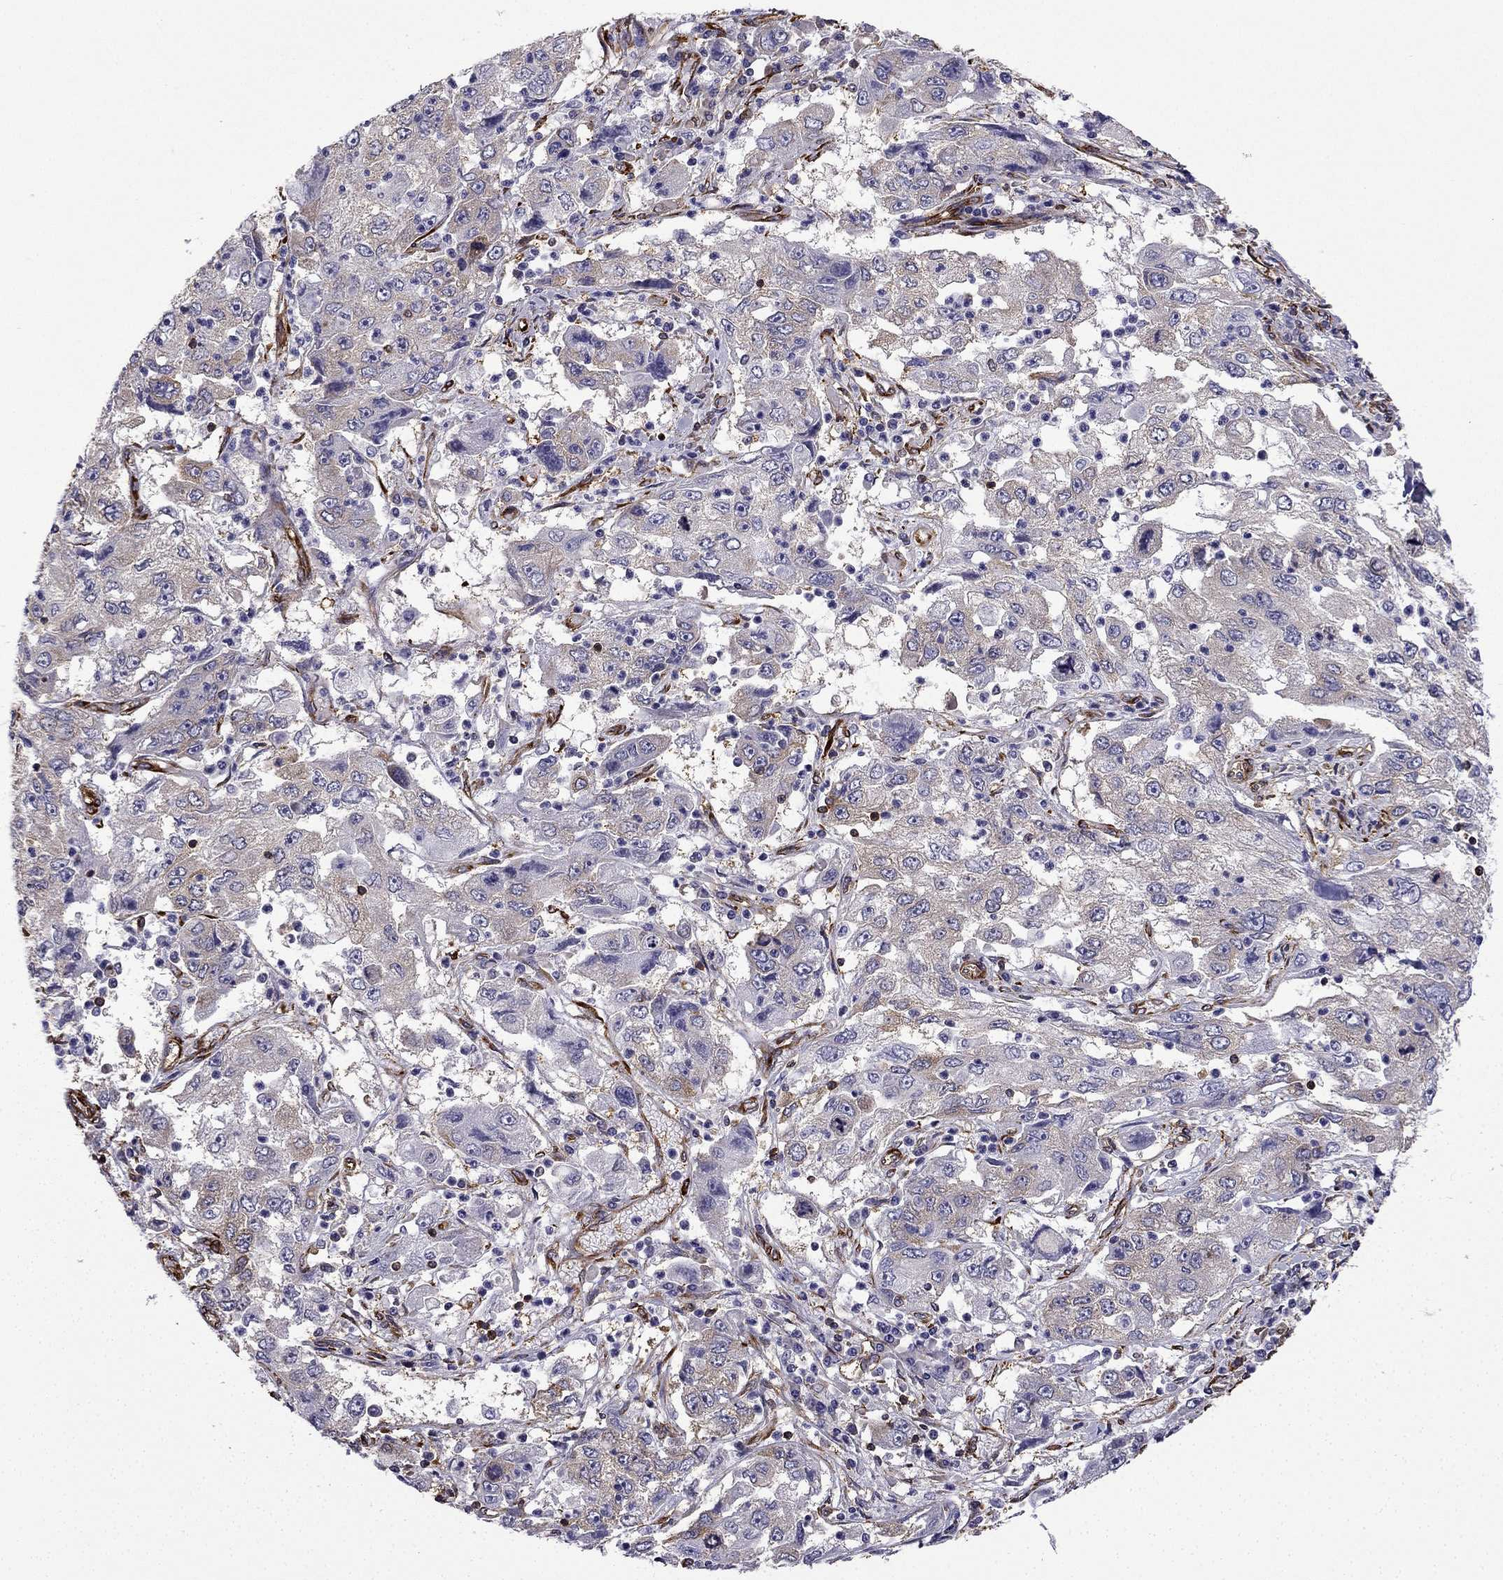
{"staining": {"intensity": "weak", "quantity": "<25%", "location": "cytoplasmic/membranous"}, "tissue": "cervical cancer", "cell_type": "Tumor cells", "image_type": "cancer", "snomed": [{"axis": "morphology", "description": "Squamous cell carcinoma, NOS"}, {"axis": "topography", "description": "Cervix"}], "caption": "Micrograph shows no significant protein staining in tumor cells of squamous cell carcinoma (cervical).", "gene": "MAP4", "patient": {"sex": "female", "age": 36}}